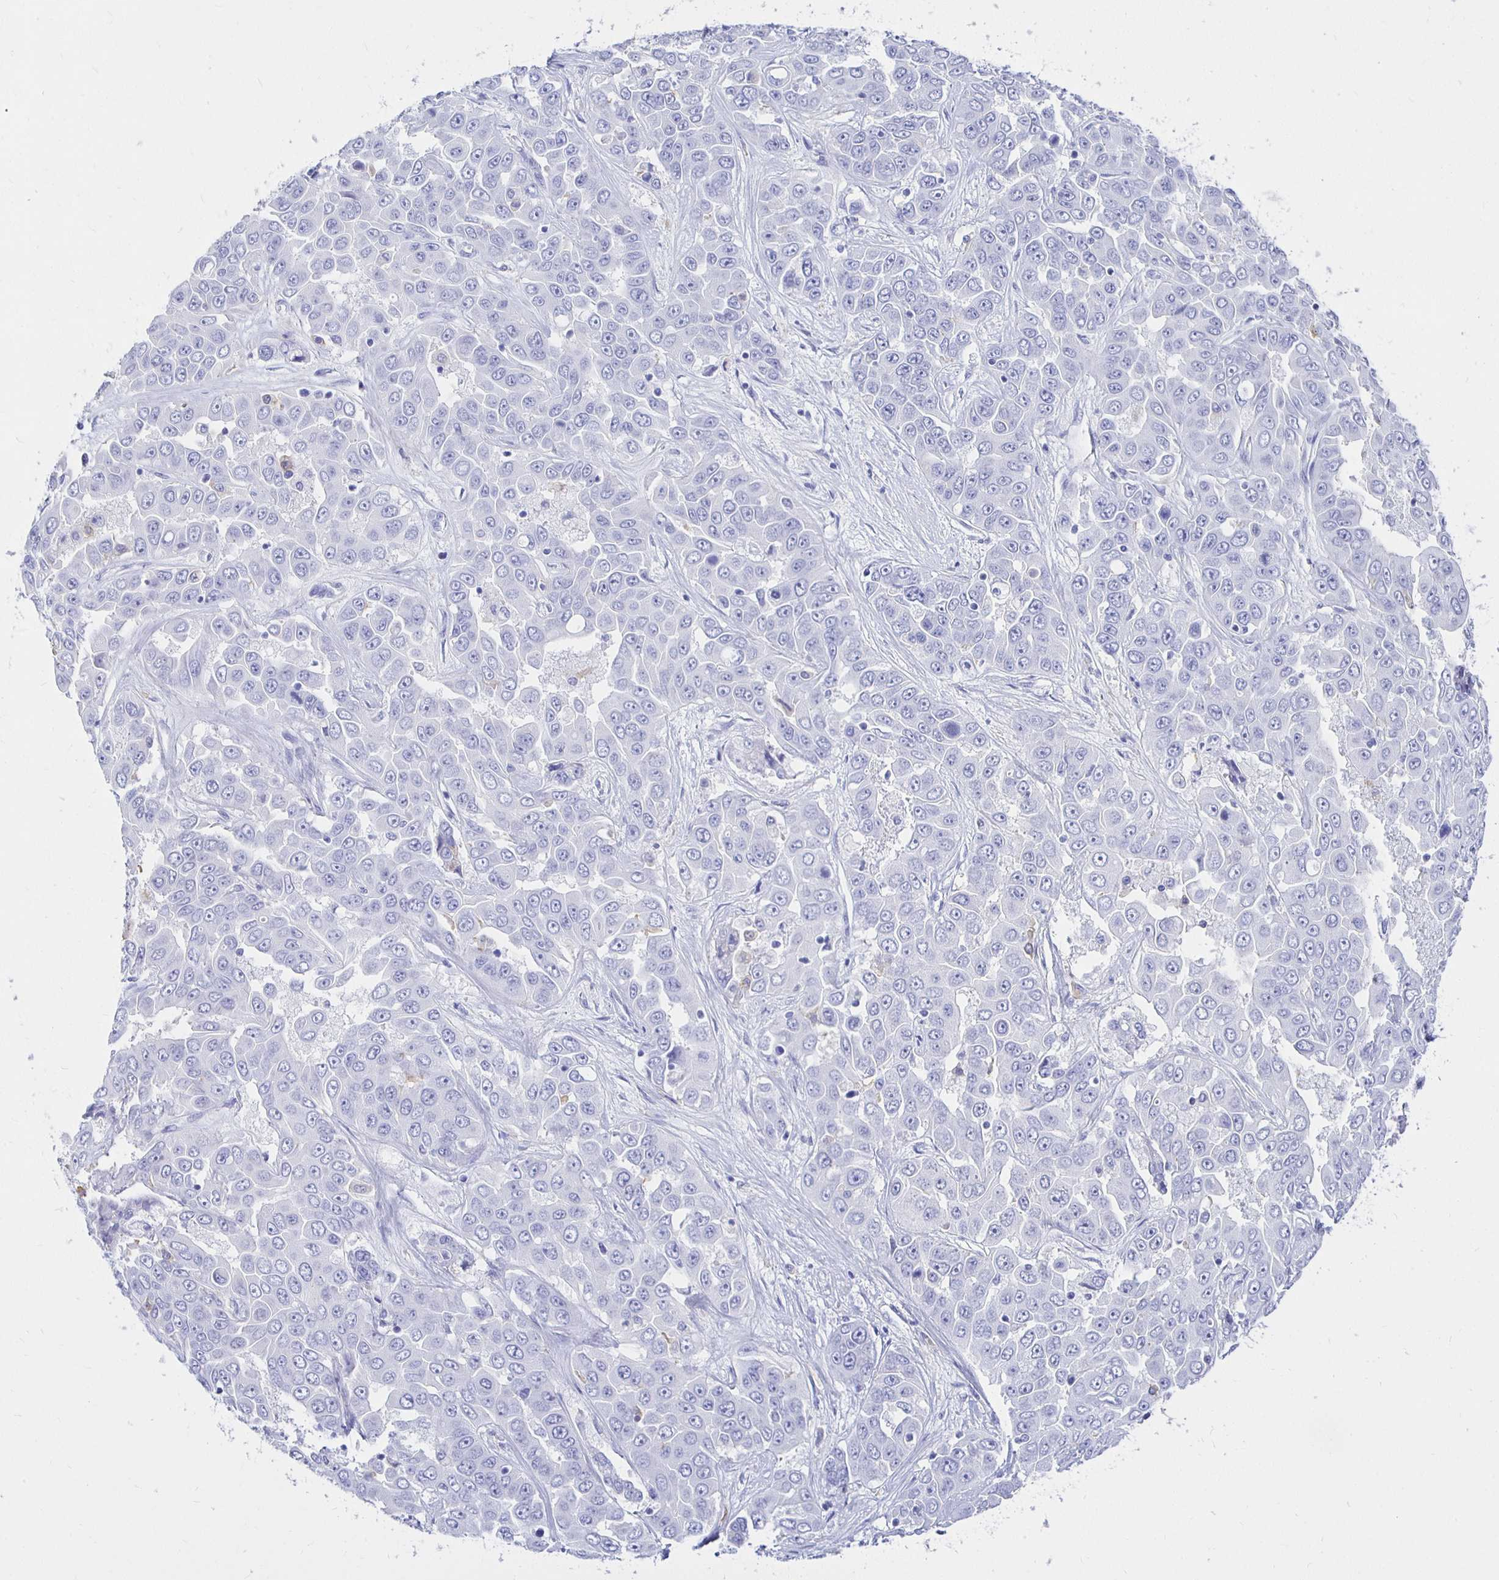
{"staining": {"intensity": "negative", "quantity": "none", "location": "none"}, "tissue": "liver cancer", "cell_type": "Tumor cells", "image_type": "cancer", "snomed": [{"axis": "morphology", "description": "Cholangiocarcinoma"}, {"axis": "topography", "description": "Liver"}], "caption": "Immunohistochemistry histopathology image of human cholangiocarcinoma (liver) stained for a protein (brown), which shows no expression in tumor cells. (Brightfield microscopy of DAB IHC at high magnification).", "gene": "UMOD", "patient": {"sex": "female", "age": 52}}